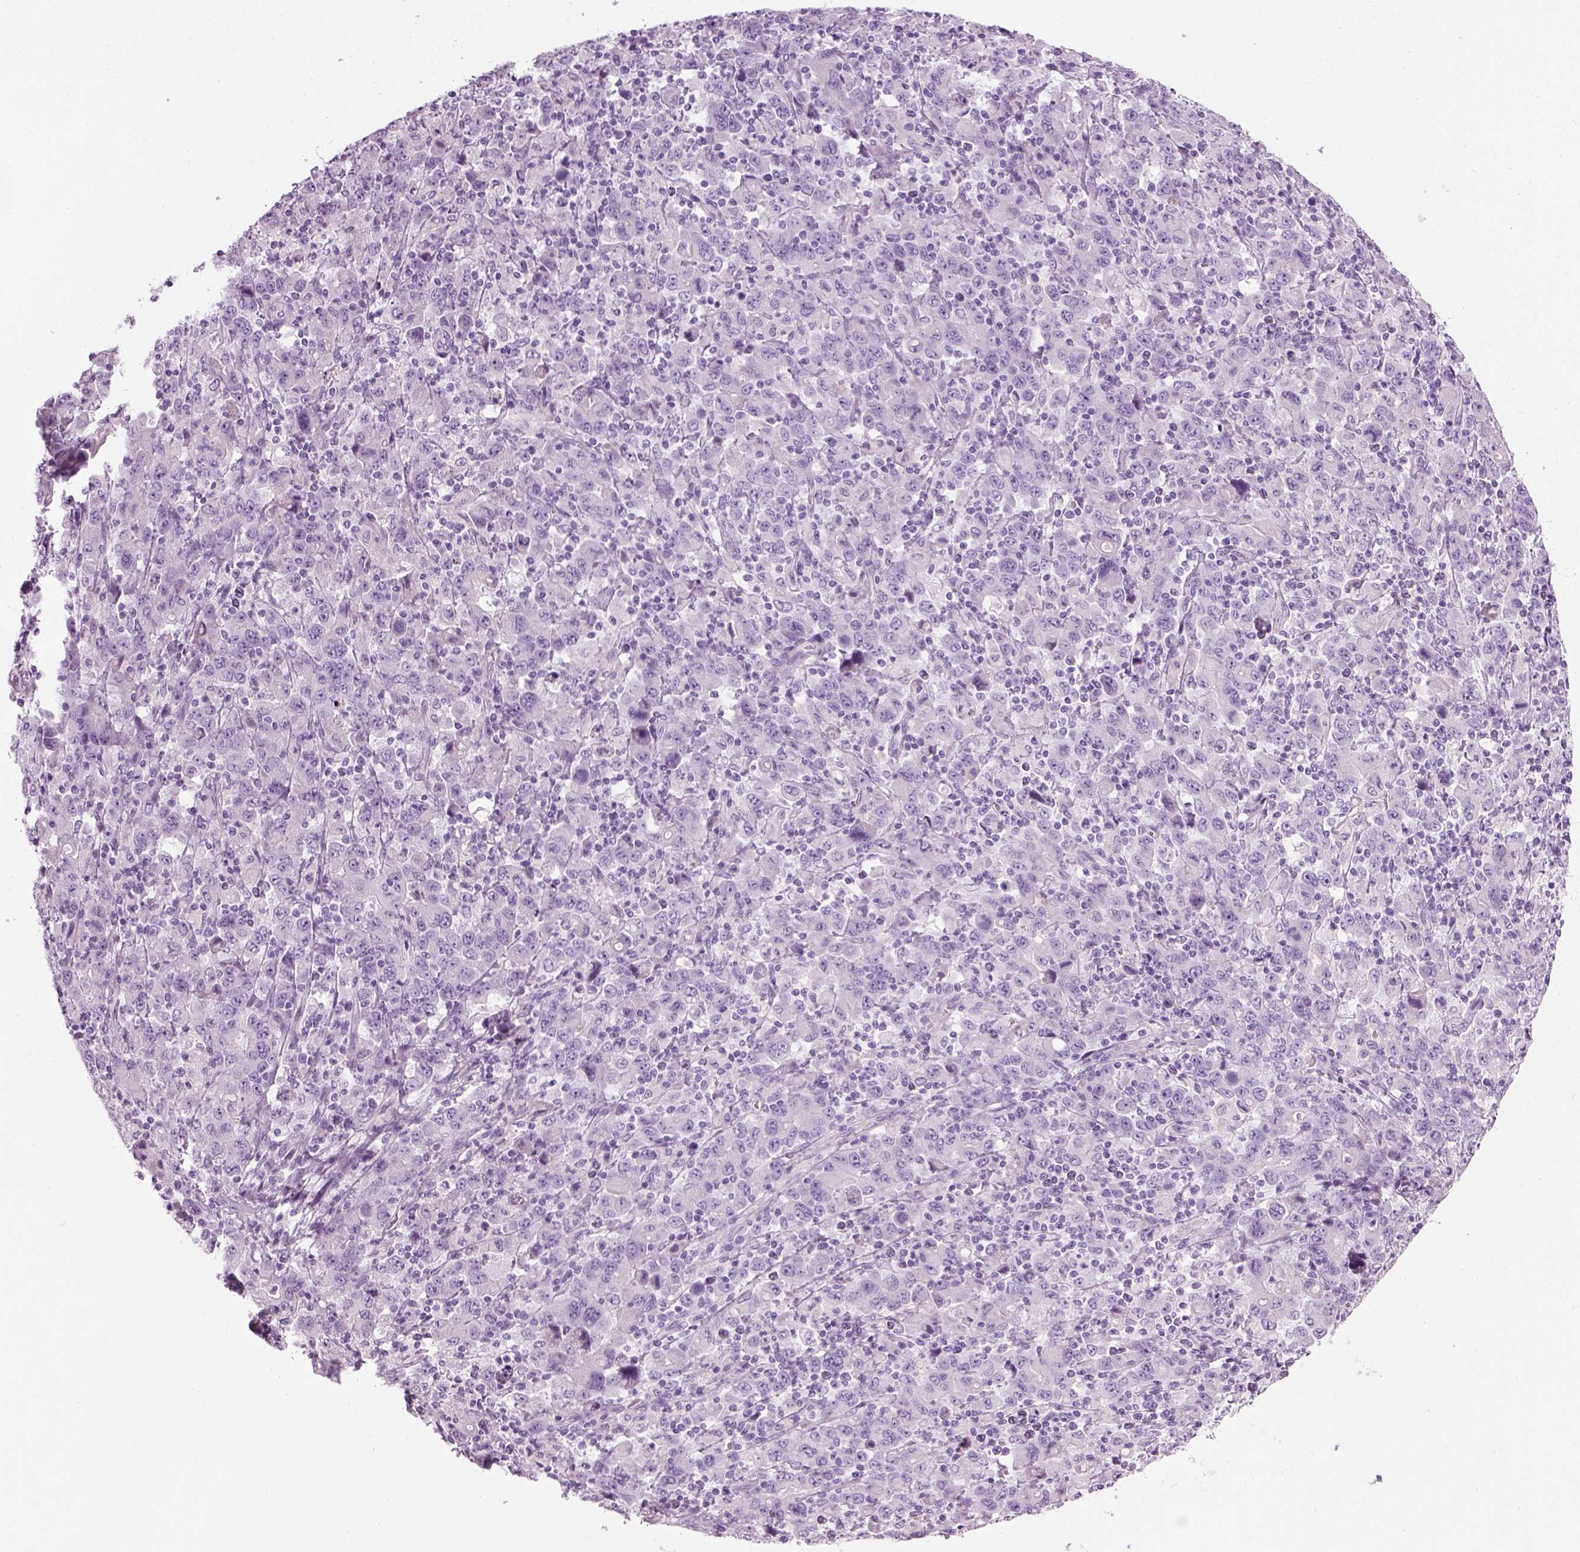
{"staining": {"intensity": "negative", "quantity": "none", "location": "none"}, "tissue": "stomach cancer", "cell_type": "Tumor cells", "image_type": "cancer", "snomed": [{"axis": "morphology", "description": "Adenocarcinoma, NOS"}, {"axis": "topography", "description": "Stomach, upper"}], "caption": "Immunohistochemical staining of human adenocarcinoma (stomach) shows no significant positivity in tumor cells.", "gene": "CIBAR2", "patient": {"sex": "male", "age": 69}}